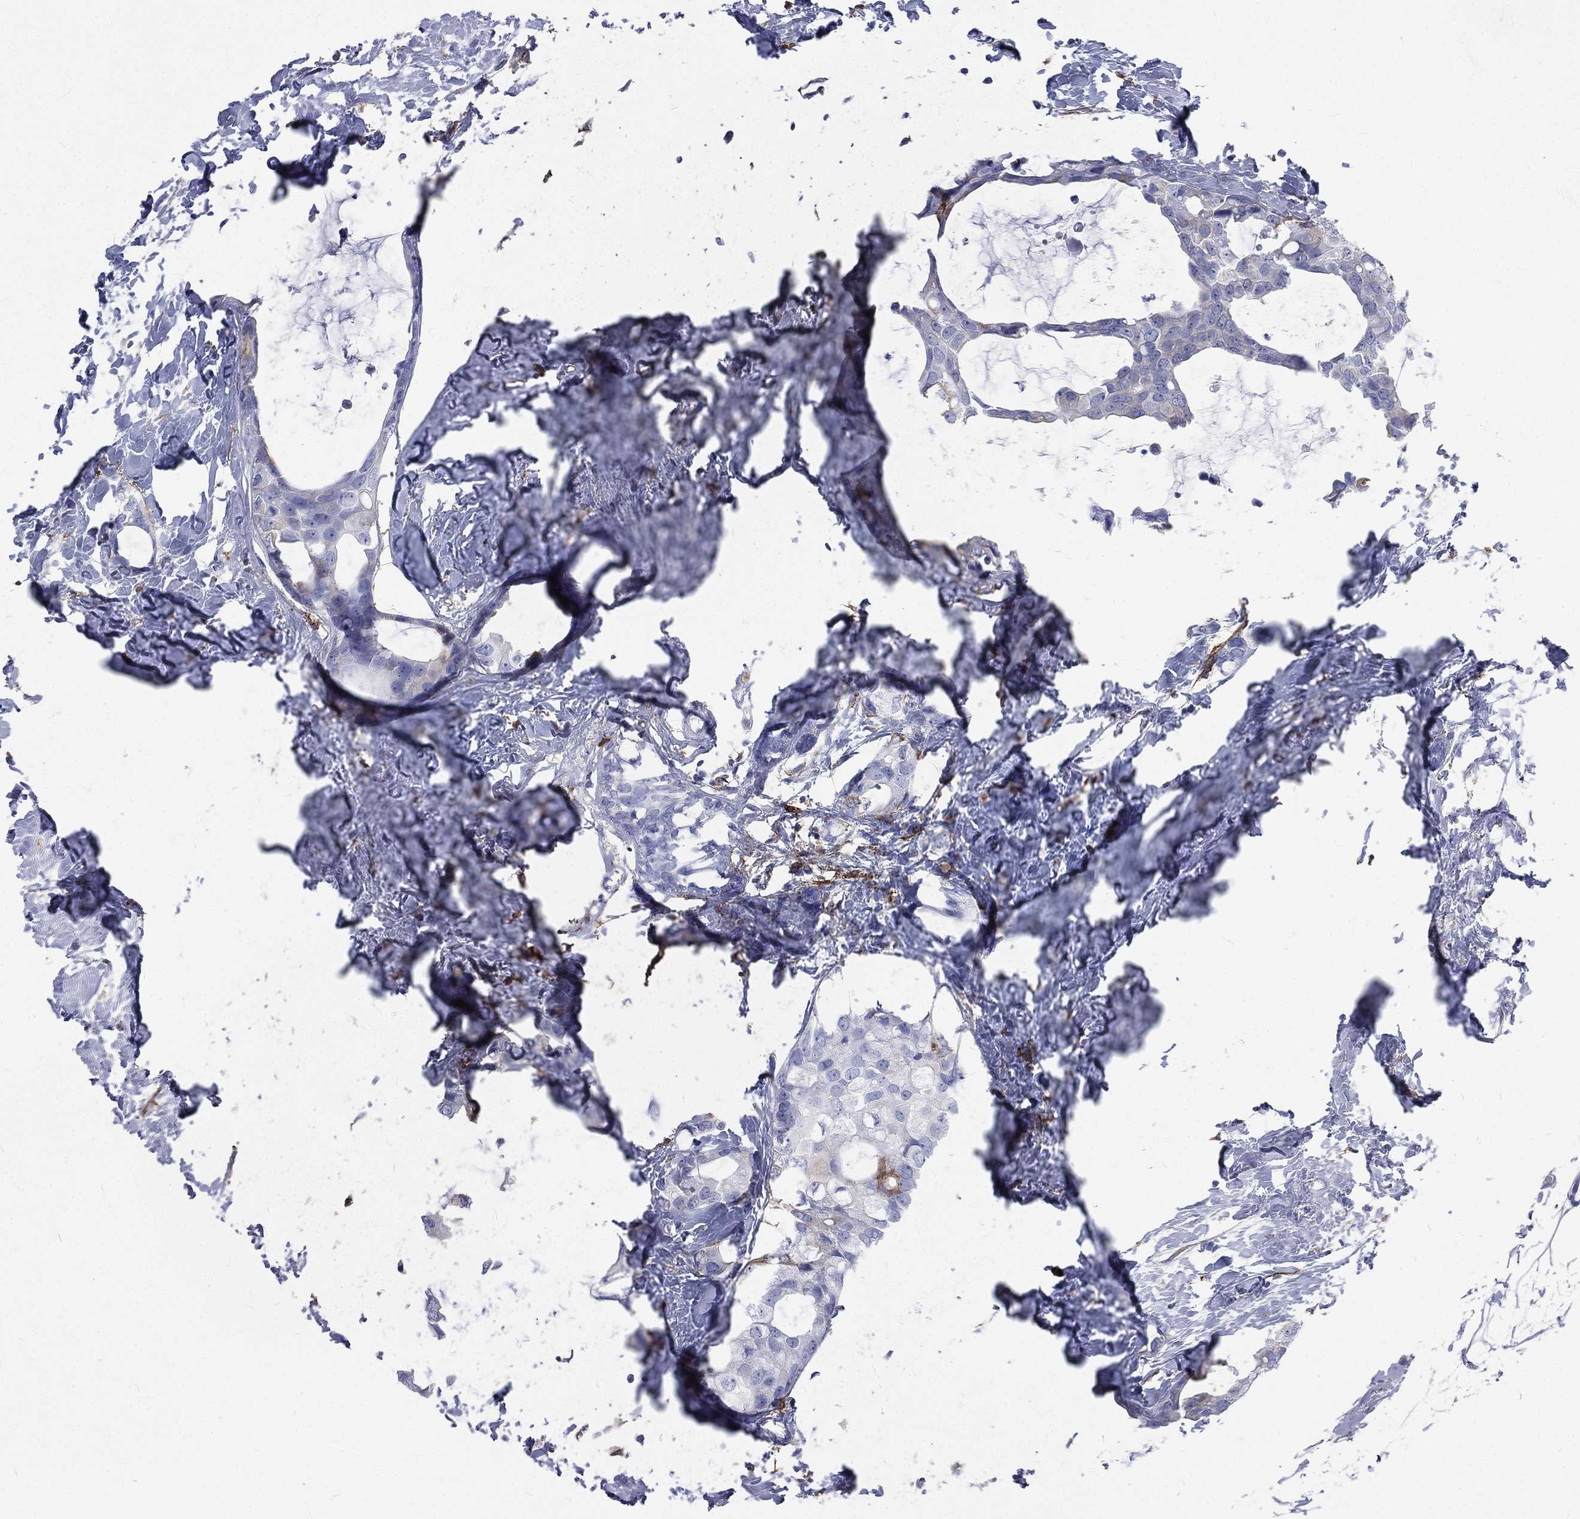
{"staining": {"intensity": "negative", "quantity": "none", "location": "none"}, "tissue": "breast cancer", "cell_type": "Tumor cells", "image_type": "cancer", "snomed": [{"axis": "morphology", "description": "Duct carcinoma"}, {"axis": "topography", "description": "Breast"}], "caption": "A high-resolution image shows immunohistochemistry (IHC) staining of breast cancer, which demonstrates no significant positivity in tumor cells.", "gene": "BASP1", "patient": {"sex": "female", "age": 45}}